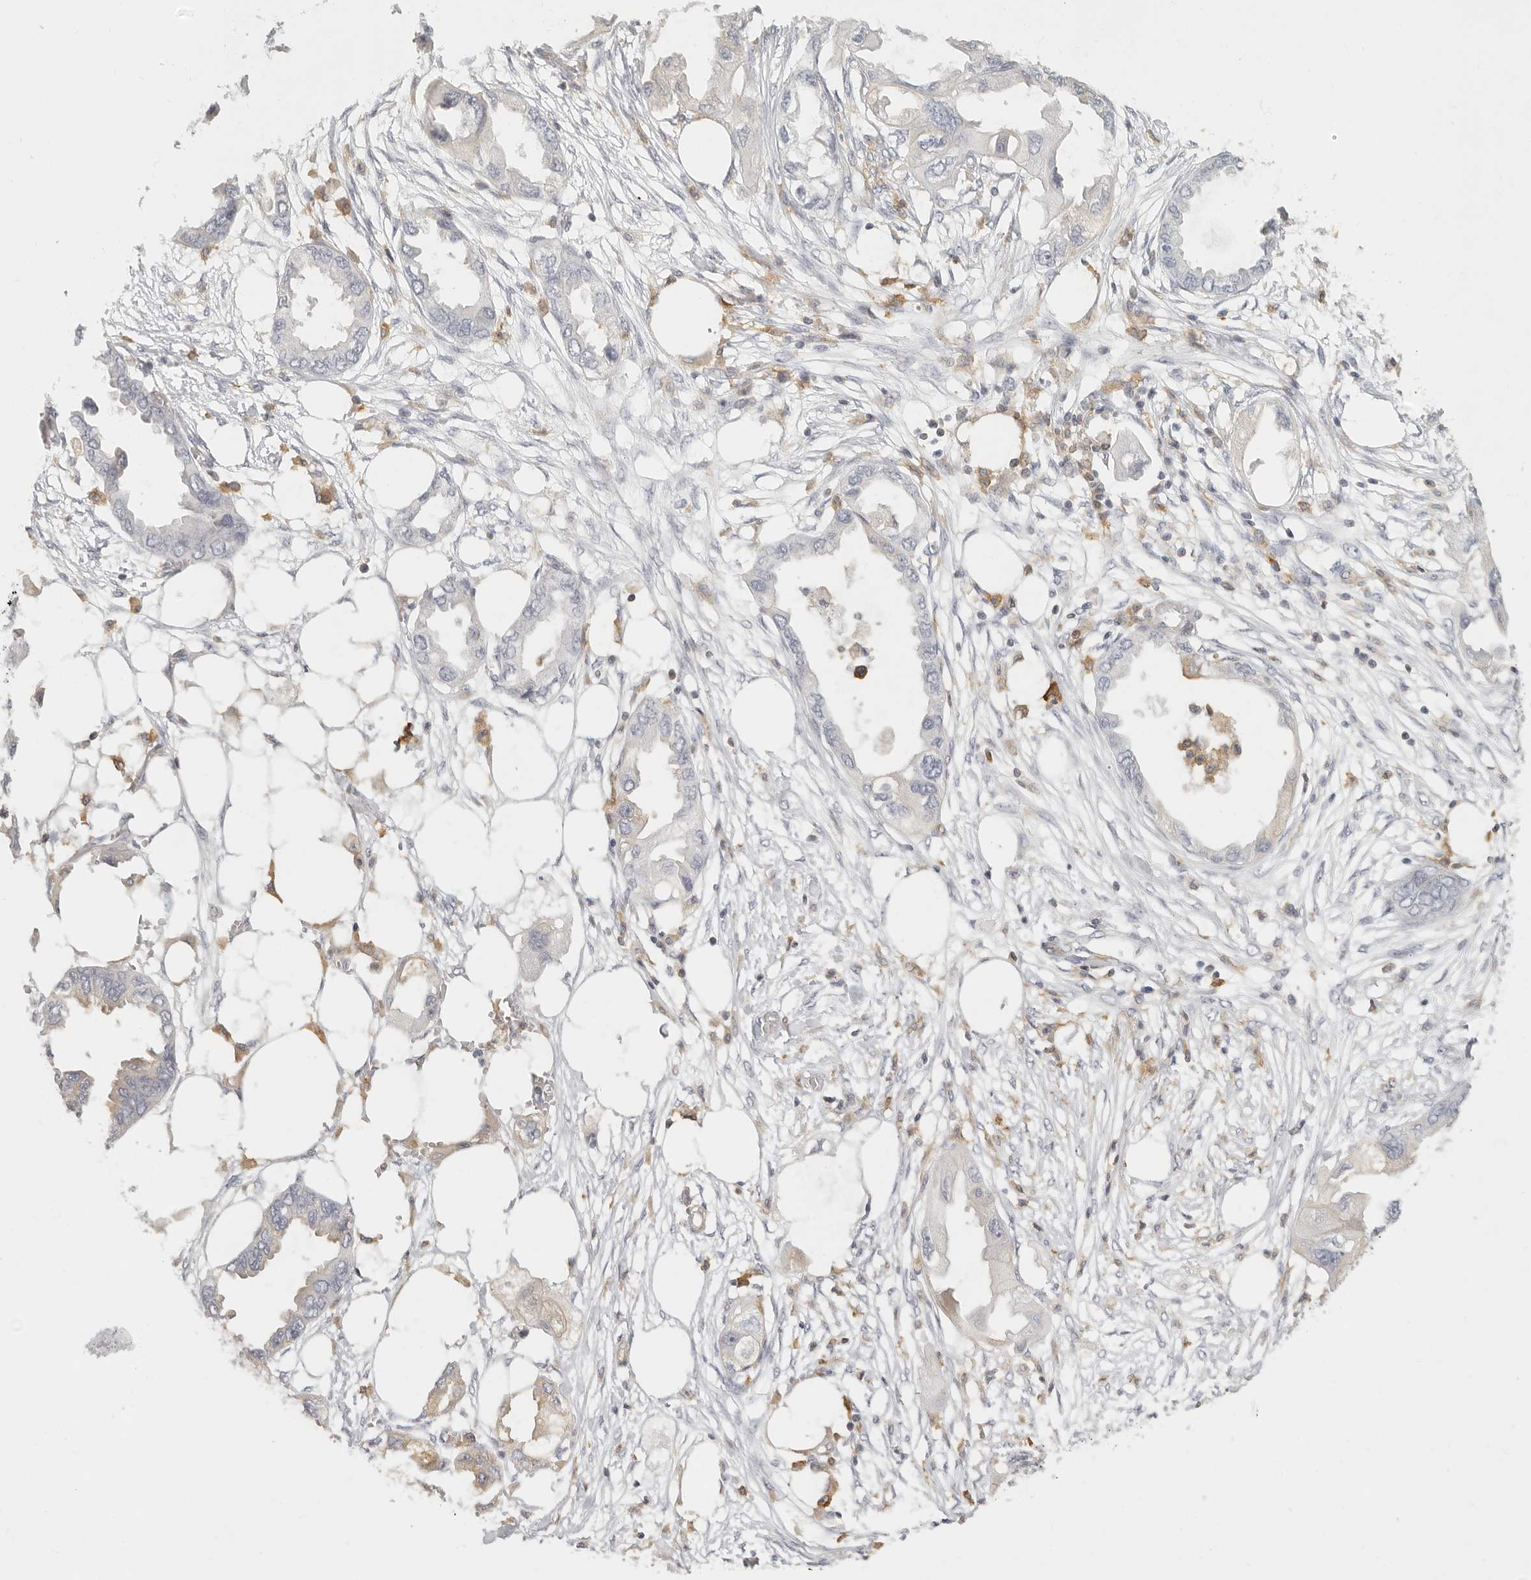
{"staining": {"intensity": "negative", "quantity": "none", "location": "none"}, "tissue": "endometrial cancer", "cell_type": "Tumor cells", "image_type": "cancer", "snomed": [{"axis": "morphology", "description": "Adenocarcinoma, NOS"}, {"axis": "morphology", "description": "Adenocarcinoma, metastatic, NOS"}, {"axis": "topography", "description": "Adipose tissue"}, {"axis": "topography", "description": "Endometrium"}], "caption": "Immunohistochemistry (IHC) micrograph of endometrial cancer (adenocarcinoma) stained for a protein (brown), which exhibits no expression in tumor cells. The staining was performed using DAB (3,3'-diaminobenzidine) to visualize the protein expression in brown, while the nuclei were stained in blue with hematoxylin (Magnification: 20x).", "gene": "NIBAN1", "patient": {"sex": "female", "age": 67}}